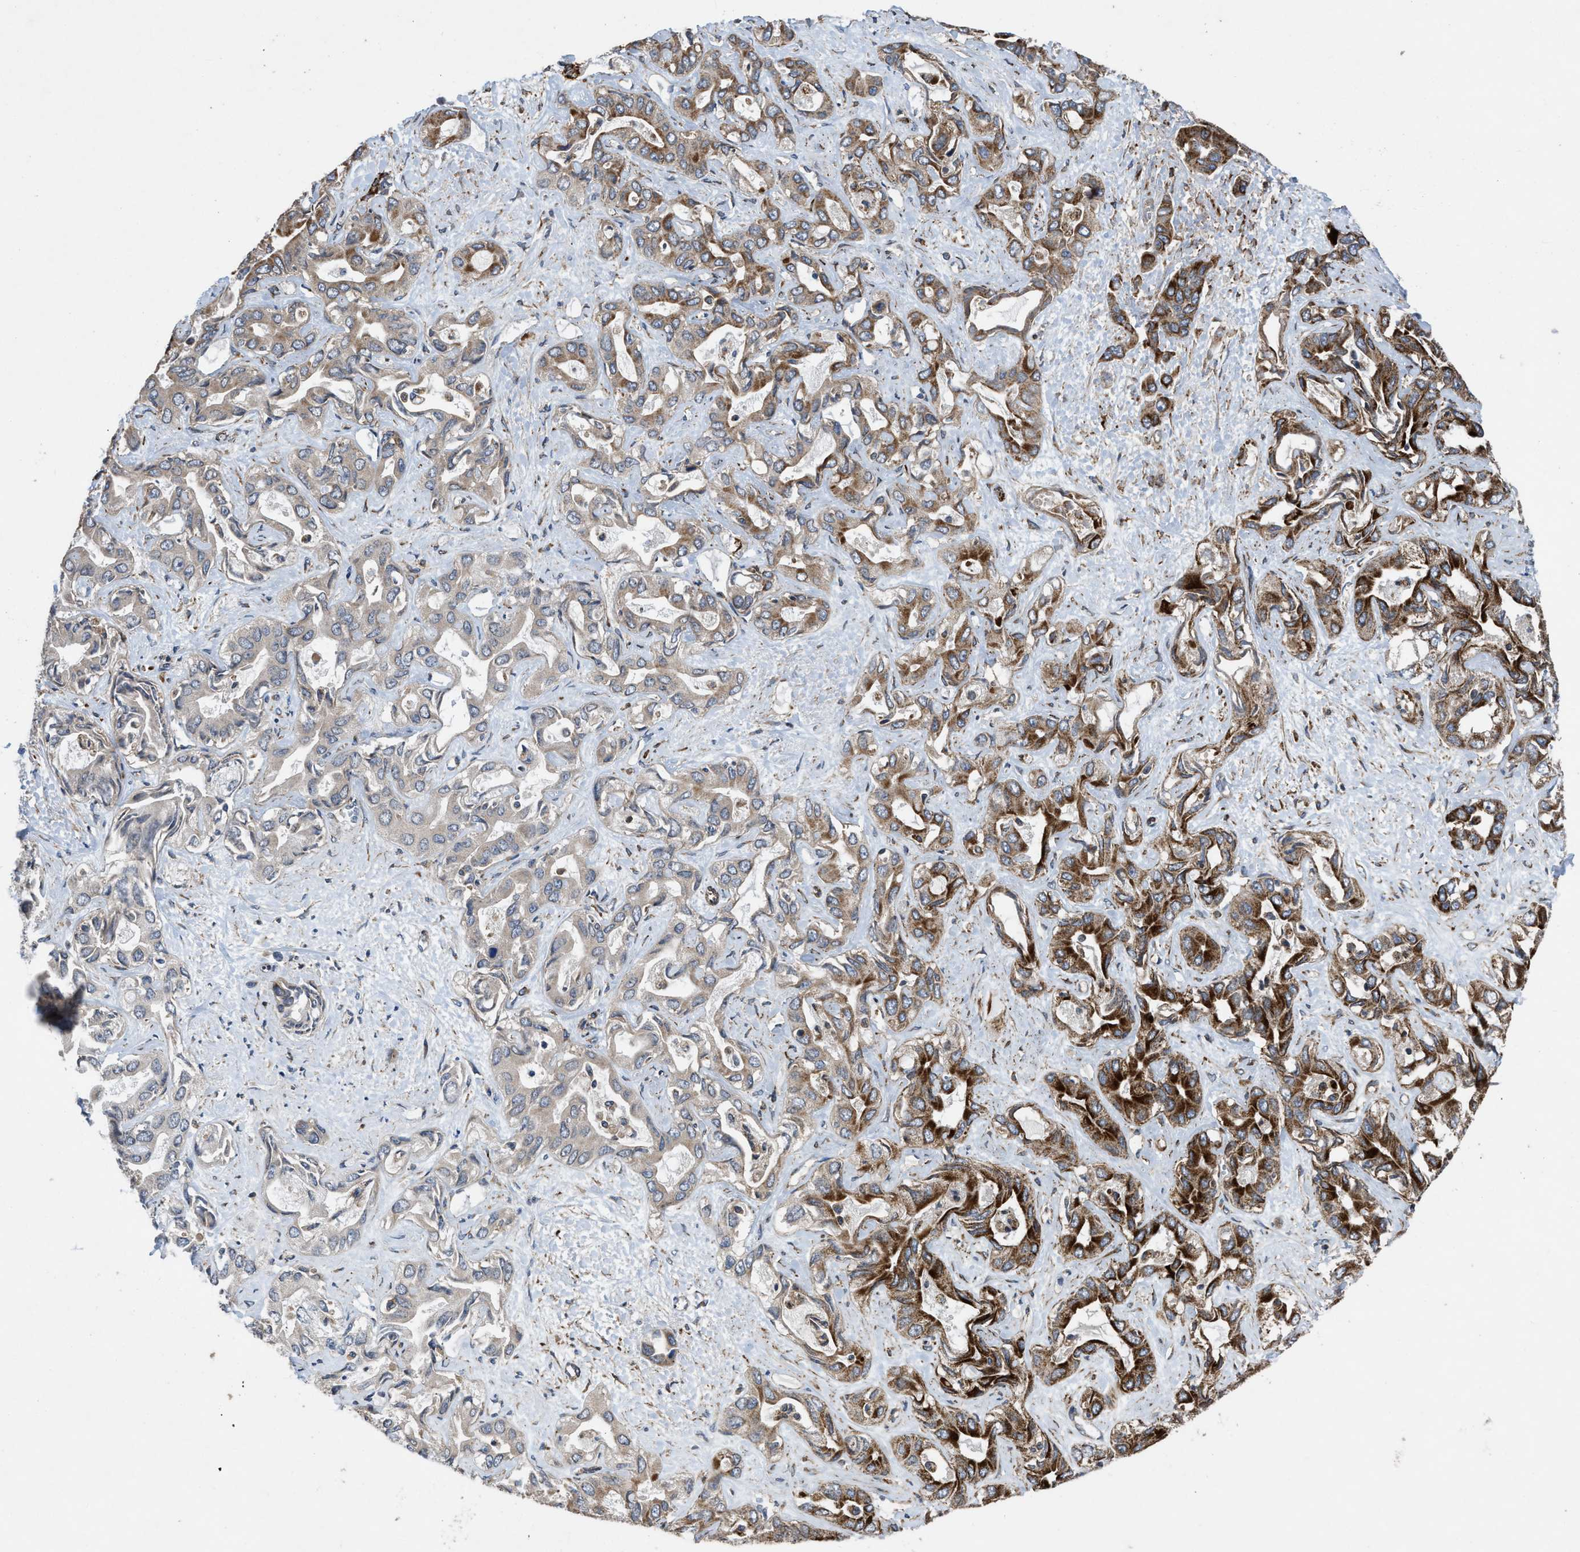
{"staining": {"intensity": "strong", "quantity": "25%-75%", "location": "cytoplasmic/membranous"}, "tissue": "liver cancer", "cell_type": "Tumor cells", "image_type": "cancer", "snomed": [{"axis": "morphology", "description": "Cholangiocarcinoma"}, {"axis": "topography", "description": "Liver"}], "caption": "Tumor cells demonstrate high levels of strong cytoplasmic/membranous expression in about 25%-75% of cells in liver cancer (cholangiocarcinoma).", "gene": "PER3", "patient": {"sex": "female", "age": 52}}